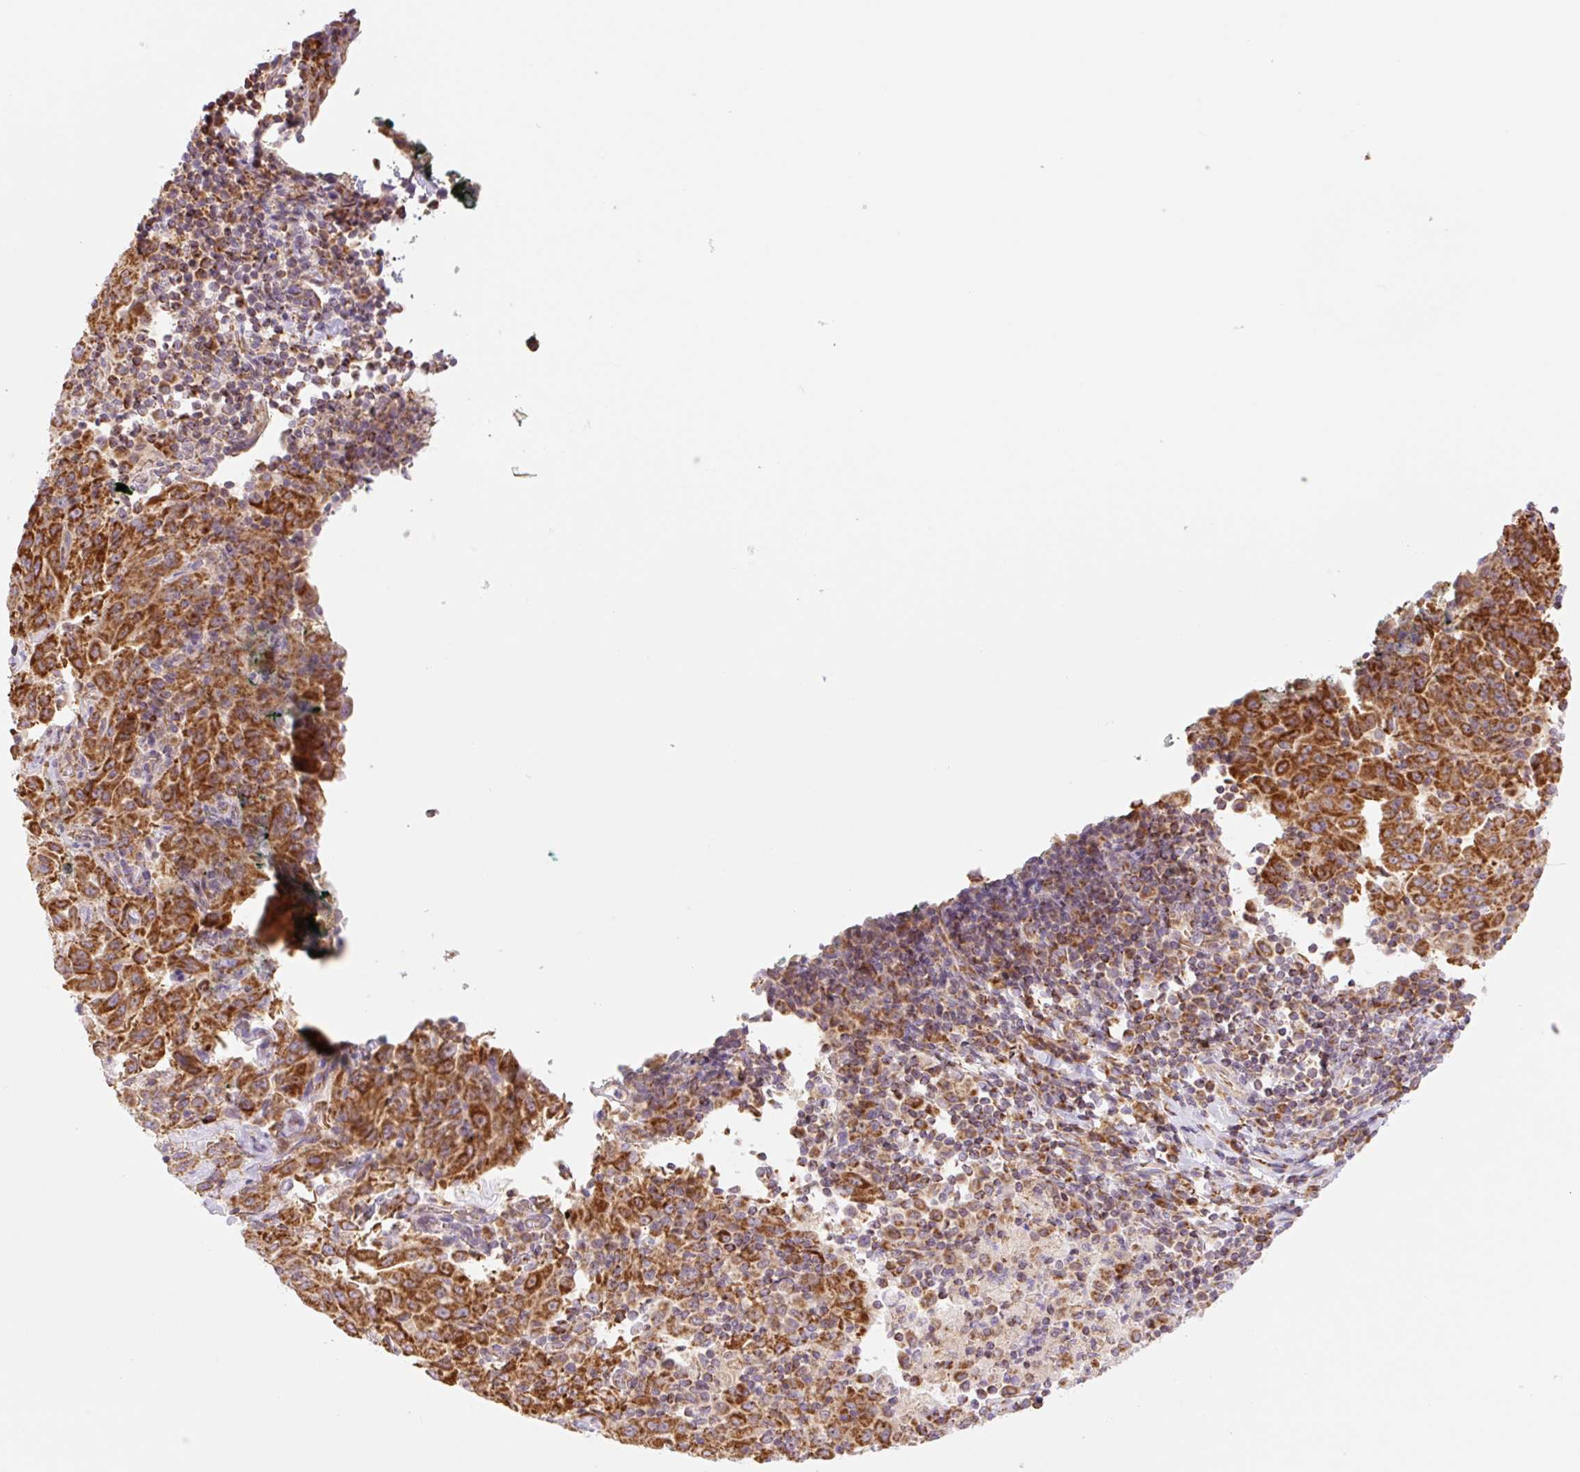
{"staining": {"intensity": "strong", "quantity": ">75%", "location": "cytoplasmic/membranous"}, "tissue": "pancreatic cancer", "cell_type": "Tumor cells", "image_type": "cancer", "snomed": [{"axis": "morphology", "description": "Adenocarcinoma, NOS"}, {"axis": "topography", "description": "Pancreas"}], "caption": "Immunohistochemistry photomicrograph of neoplastic tissue: pancreatic cancer (adenocarcinoma) stained using immunohistochemistry (IHC) reveals high levels of strong protein expression localized specifically in the cytoplasmic/membranous of tumor cells, appearing as a cytoplasmic/membranous brown color.", "gene": "GOSR2", "patient": {"sex": "male", "age": 63}}